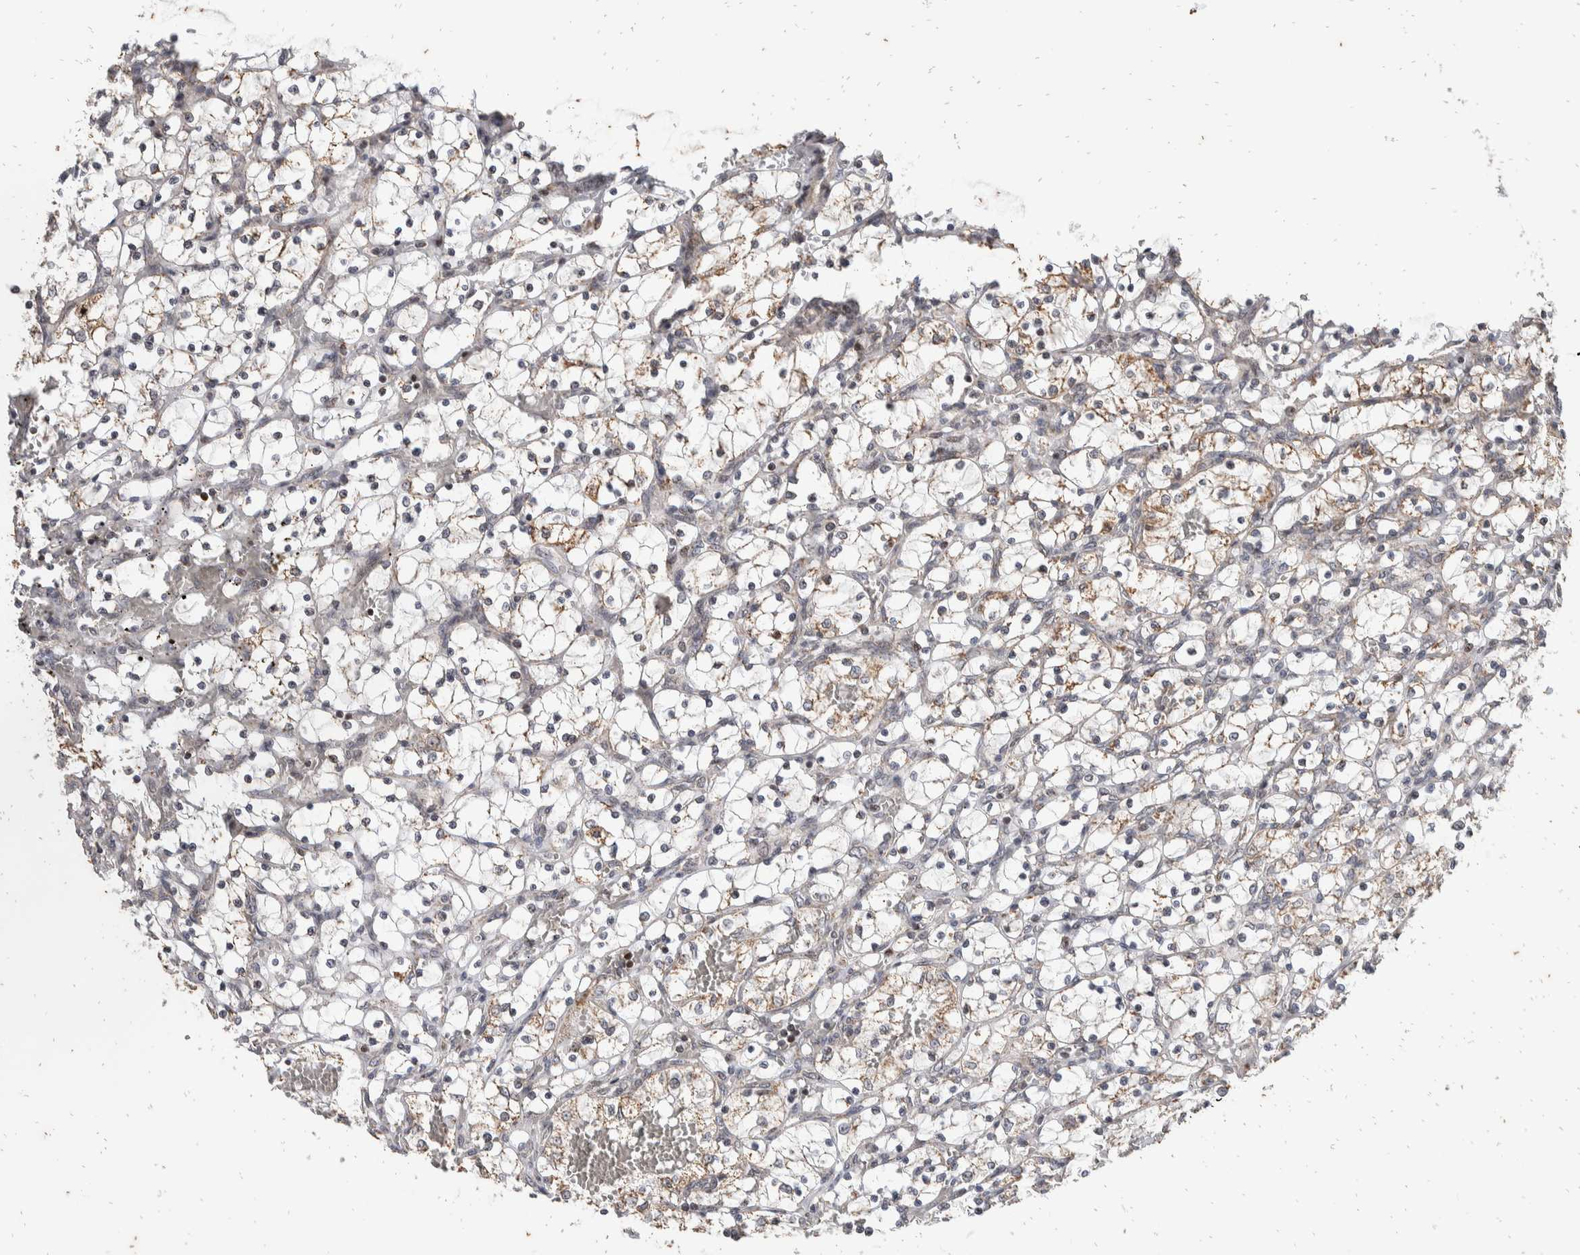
{"staining": {"intensity": "weak", "quantity": "<25%", "location": "cytoplasmic/membranous"}, "tissue": "renal cancer", "cell_type": "Tumor cells", "image_type": "cancer", "snomed": [{"axis": "morphology", "description": "Adenocarcinoma, NOS"}, {"axis": "topography", "description": "Kidney"}], "caption": "This image is of renal cancer stained with immunohistochemistry (IHC) to label a protein in brown with the nuclei are counter-stained blue. There is no positivity in tumor cells.", "gene": "ATXN7L1", "patient": {"sex": "female", "age": 69}}